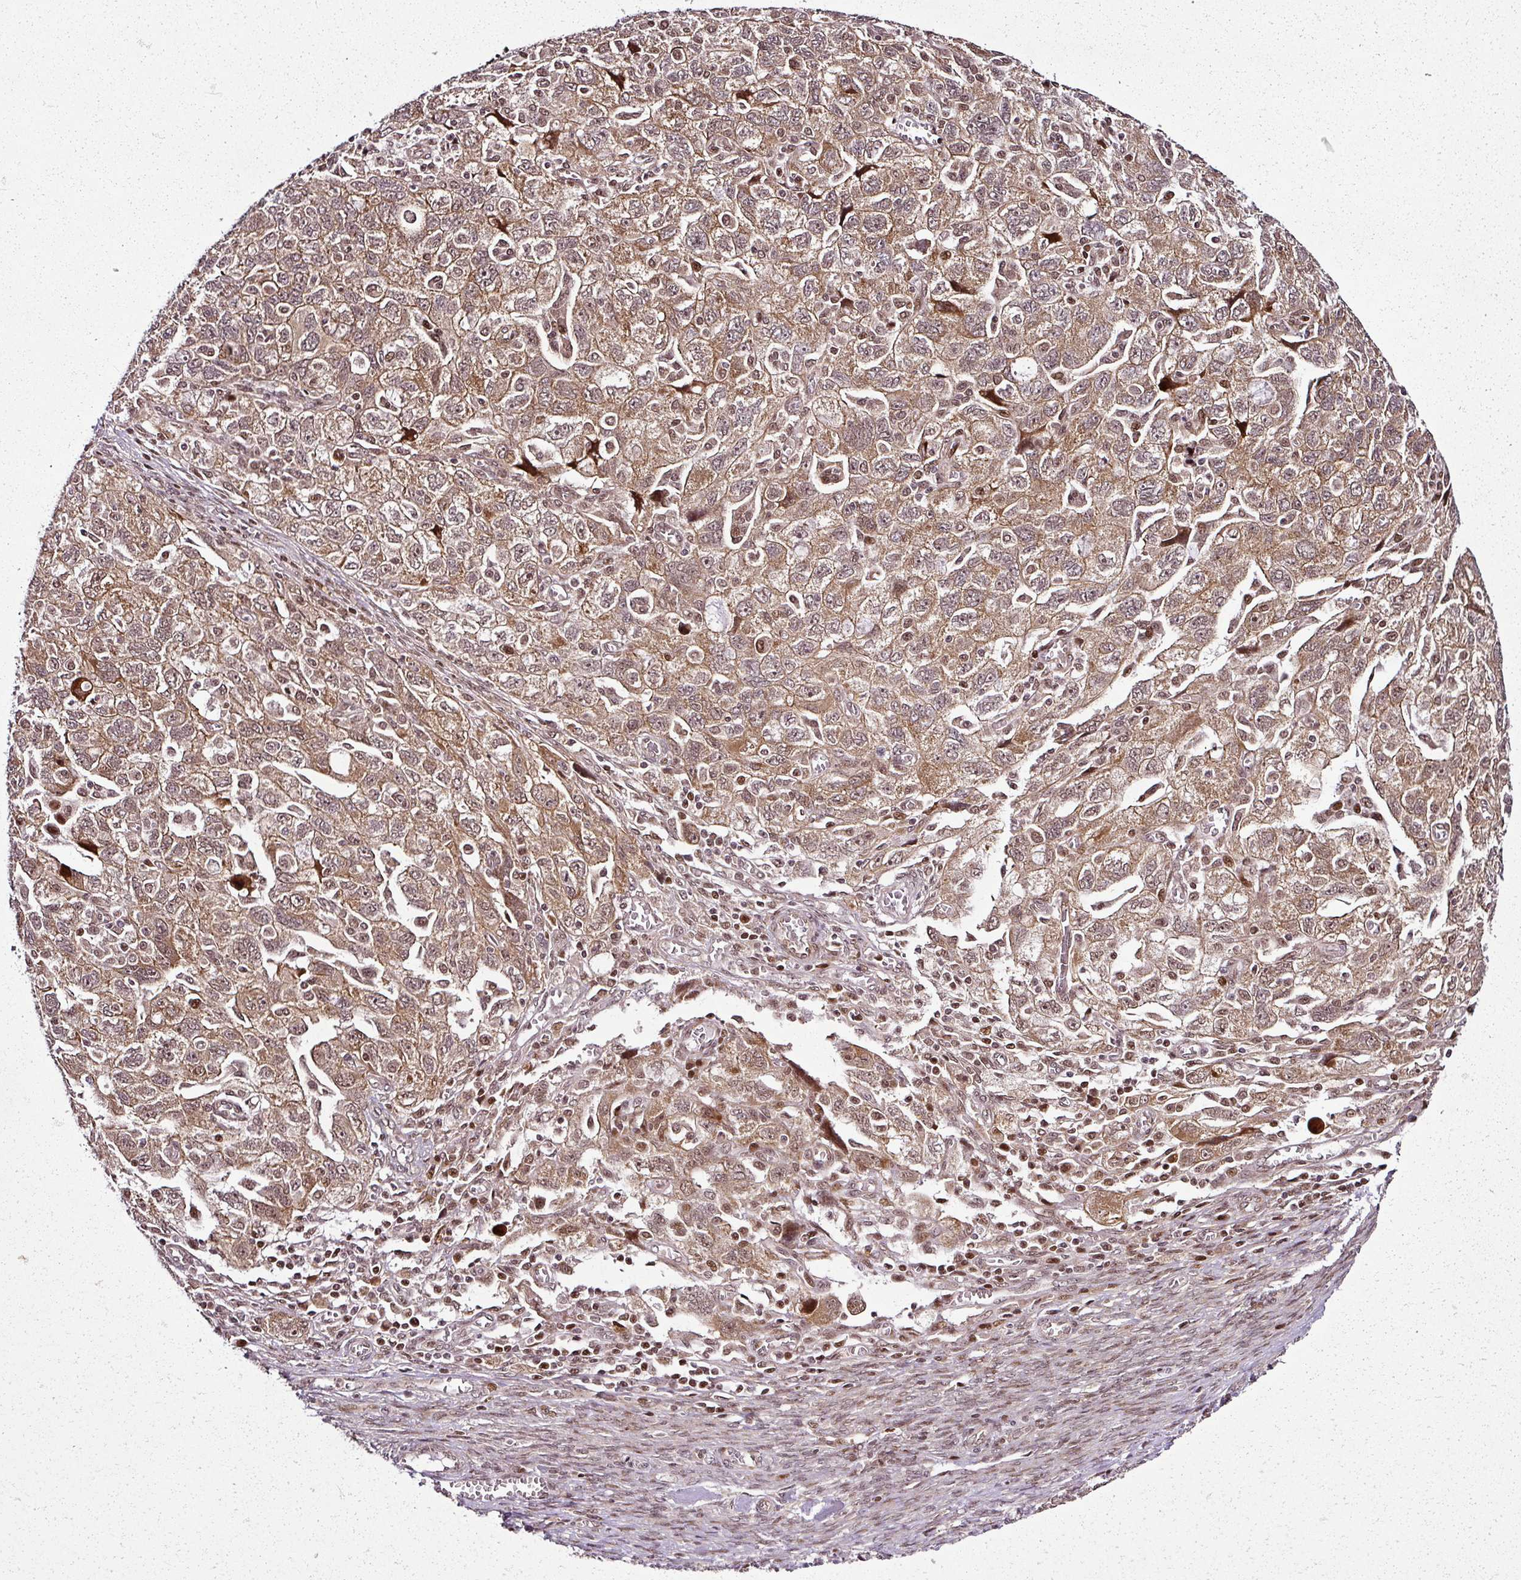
{"staining": {"intensity": "moderate", "quantity": ">75%", "location": "cytoplasmic/membranous,nuclear"}, "tissue": "ovarian cancer", "cell_type": "Tumor cells", "image_type": "cancer", "snomed": [{"axis": "morphology", "description": "Carcinoma, NOS"}, {"axis": "morphology", "description": "Cystadenocarcinoma, serous, NOS"}, {"axis": "topography", "description": "Ovary"}], "caption": "About >75% of tumor cells in human serous cystadenocarcinoma (ovarian) show moderate cytoplasmic/membranous and nuclear protein staining as visualized by brown immunohistochemical staining.", "gene": "COPRS", "patient": {"sex": "female", "age": 69}}